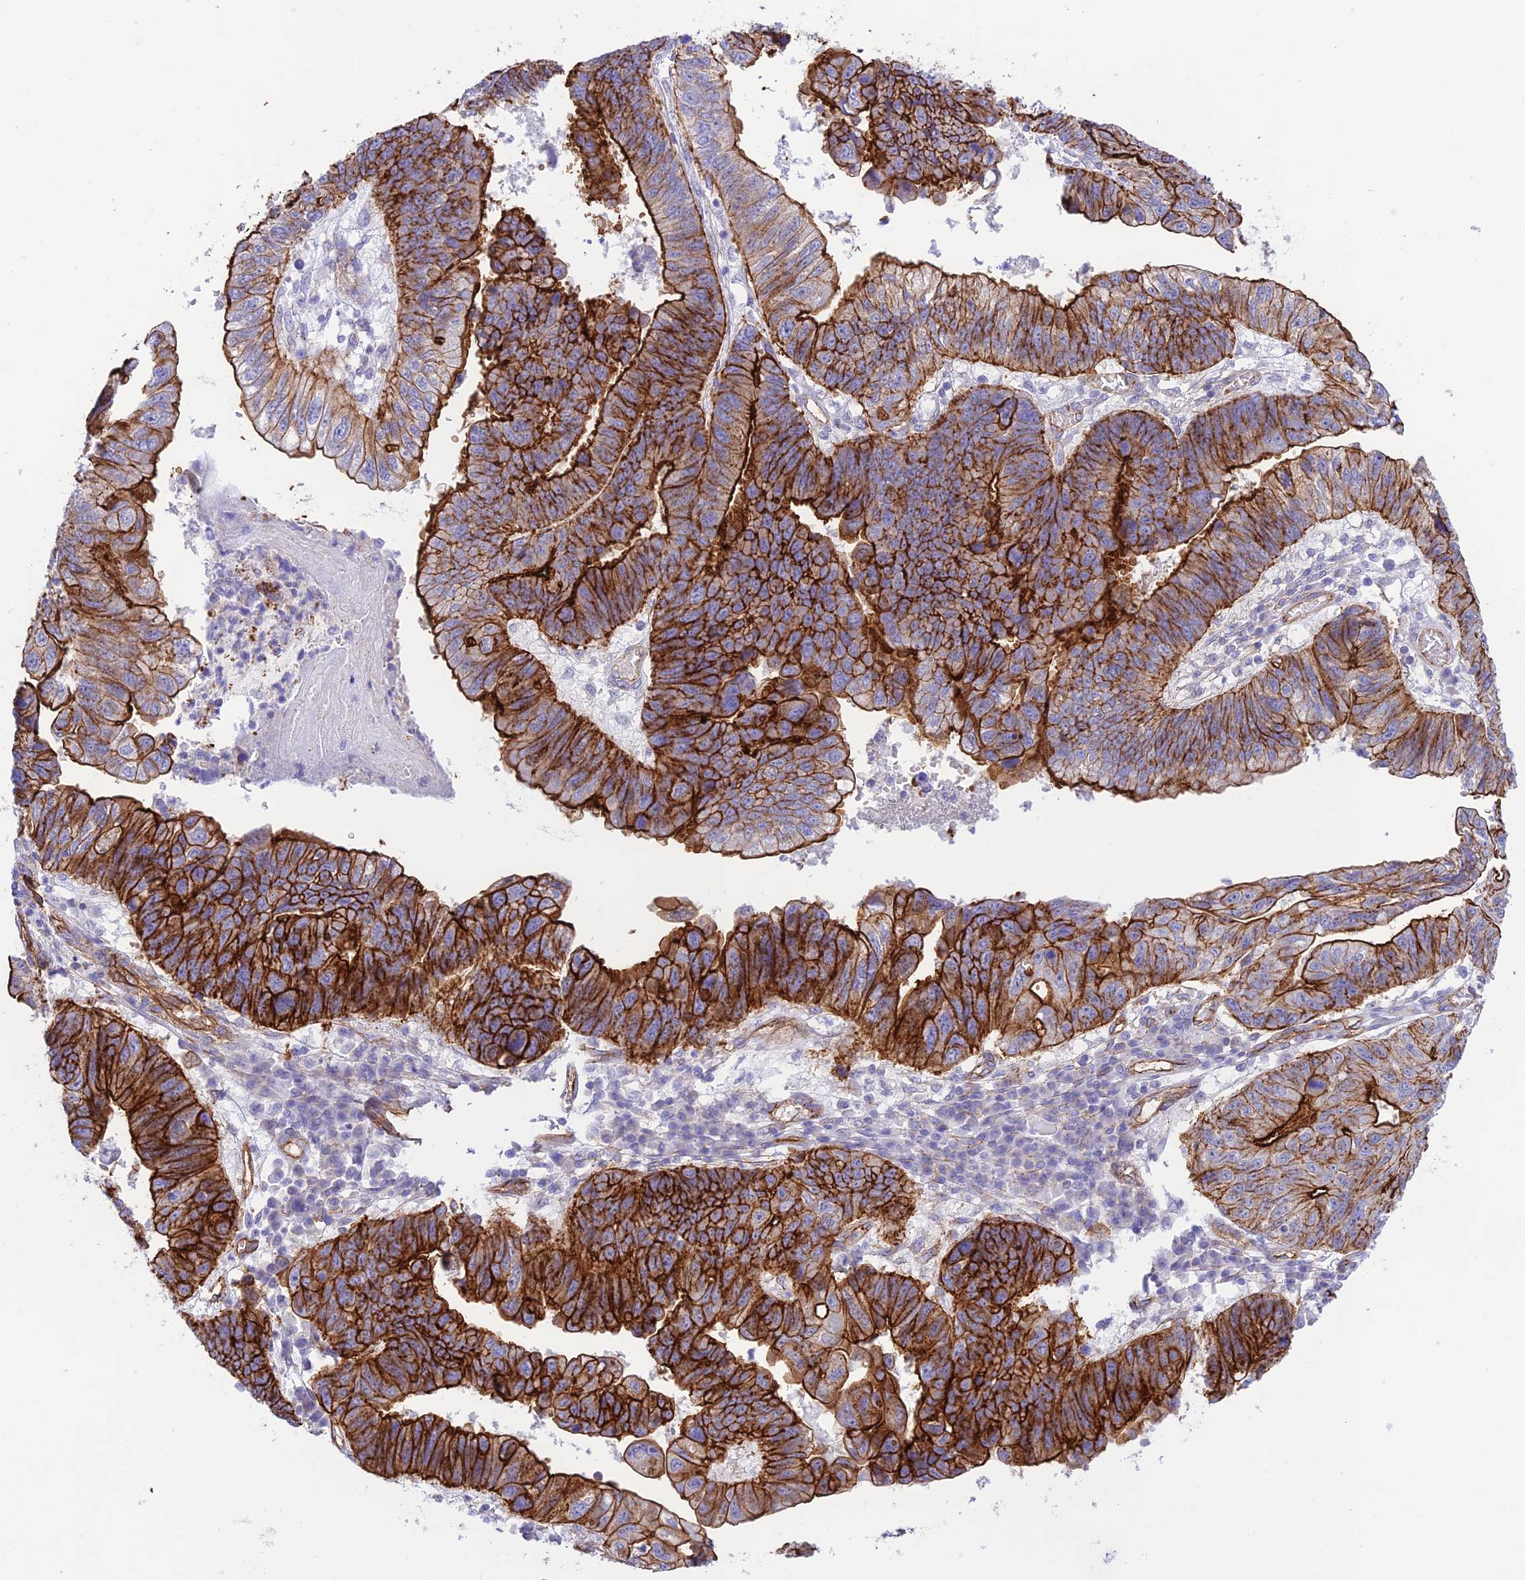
{"staining": {"intensity": "strong", "quantity": ">75%", "location": "cytoplasmic/membranous"}, "tissue": "stomach cancer", "cell_type": "Tumor cells", "image_type": "cancer", "snomed": [{"axis": "morphology", "description": "Adenocarcinoma, NOS"}, {"axis": "topography", "description": "Stomach"}], "caption": "Immunohistochemistry histopathology image of stomach cancer (adenocarcinoma) stained for a protein (brown), which shows high levels of strong cytoplasmic/membranous staining in approximately >75% of tumor cells.", "gene": "YPEL5", "patient": {"sex": "male", "age": 59}}